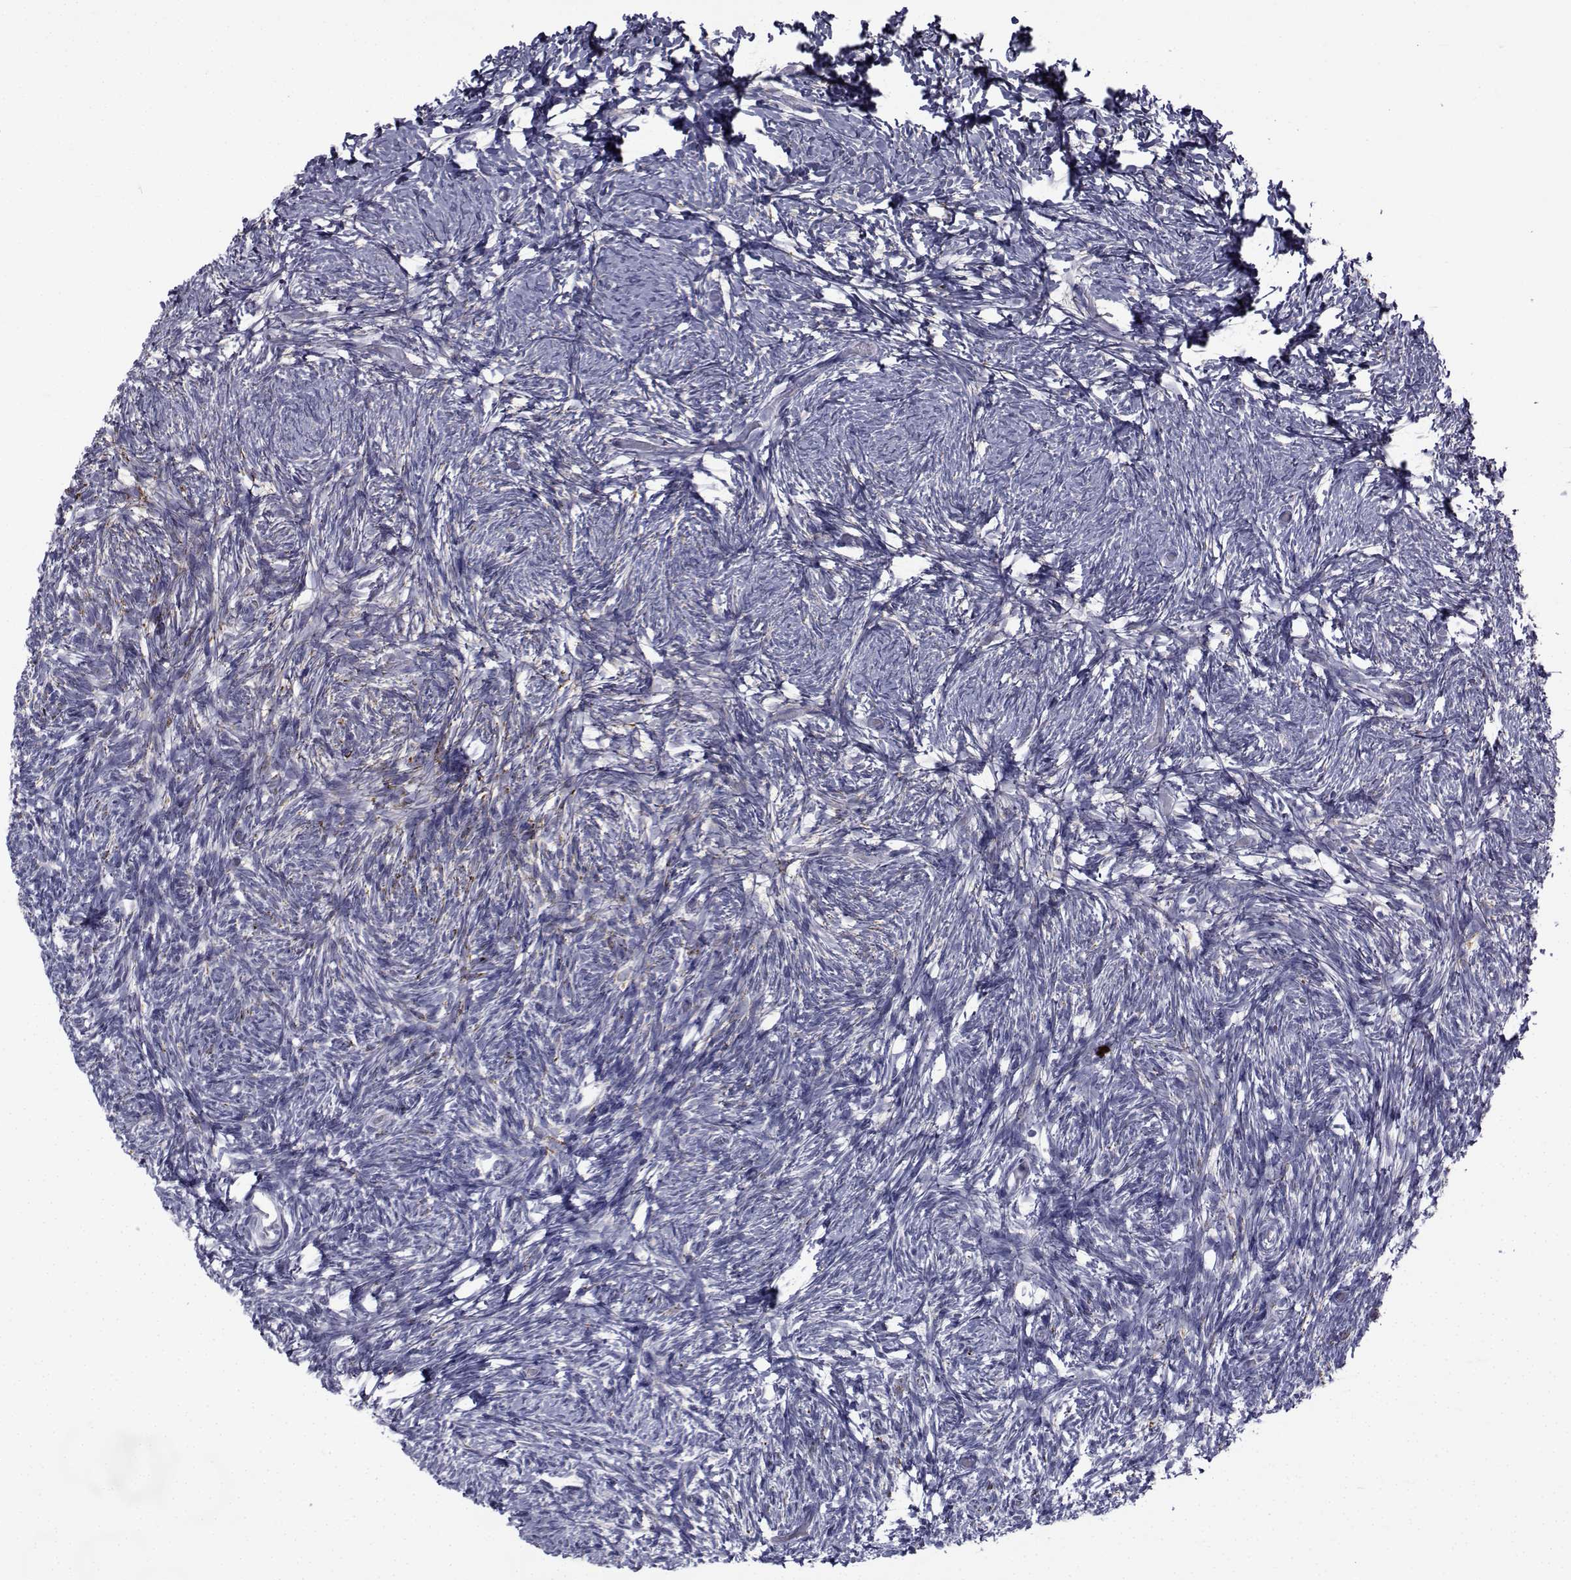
{"staining": {"intensity": "strong", "quantity": "25%-75%", "location": "cytoplasmic/membranous"}, "tissue": "ovary", "cell_type": "Follicle cells", "image_type": "normal", "snomed": [{"axis": "morphology", "description": "Normal tissue, NOS"}, {"axis": "topography", "description": "Ovary"}], "caption": "A high amount of strong cytoplasmic/membranous staining is appreciated in approximately 25%-75% of follicle cells in unremarkable ovary. The protein is shown in brown color, while the nuclei are stained blue.", "gene": "FDXR", "patient": {"sex": "female", "age": 39}}